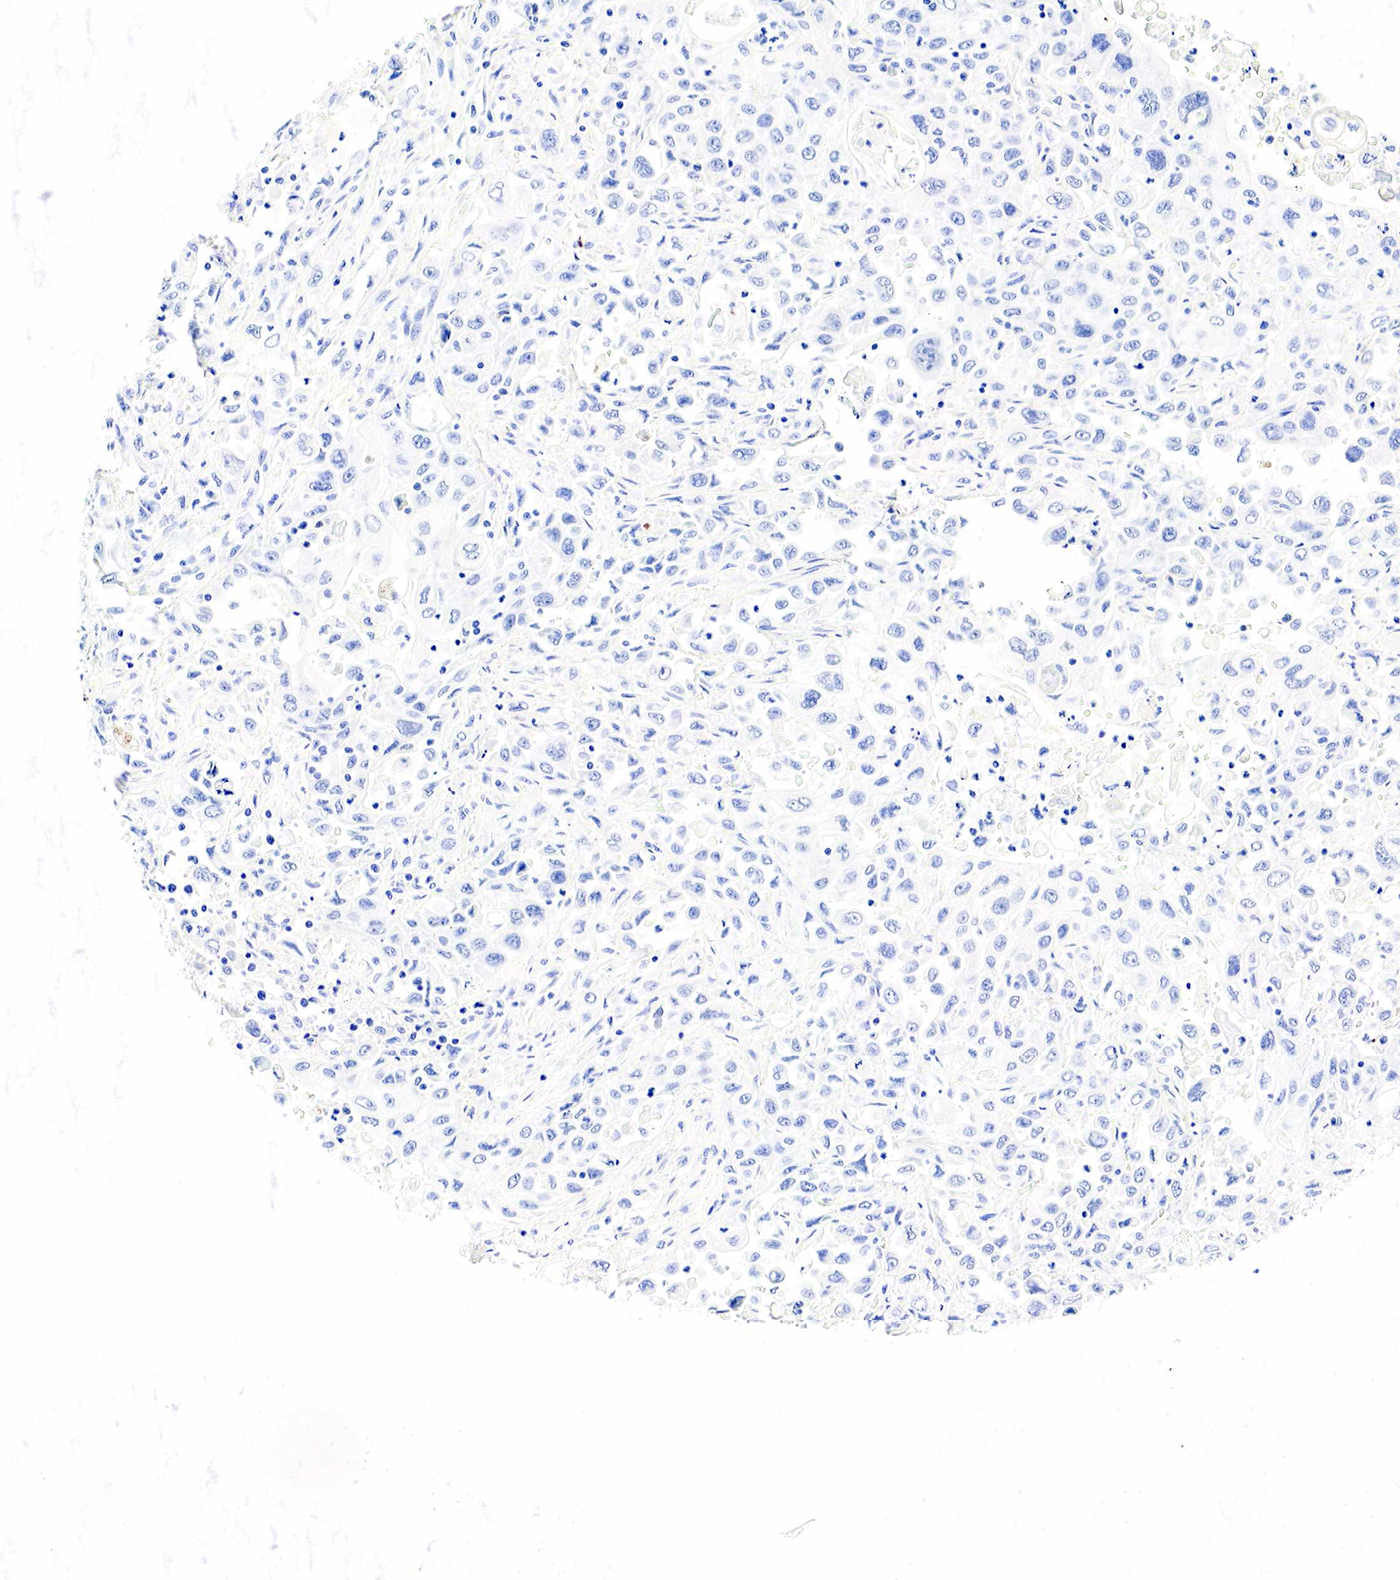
{"staining": {"intensity": "negative", "quantity": "none", "location": "none"}, "tissue": "pancreatic cancer", "cell_type": "Tumor cells", "image_type": "cancer", "snomed": [{"axis": "morphology", "description": "Adenocarcinoma, NOS"}, {"axis": "topography", "description": "Pancreas"}], "caption": "Tumor cells show no significant protein staining in pancreatic cancer. (IHC, brightfield microscopy, high magnification).", "gene": "CD79A", "patient": {"sex": "male", "age": 70}}